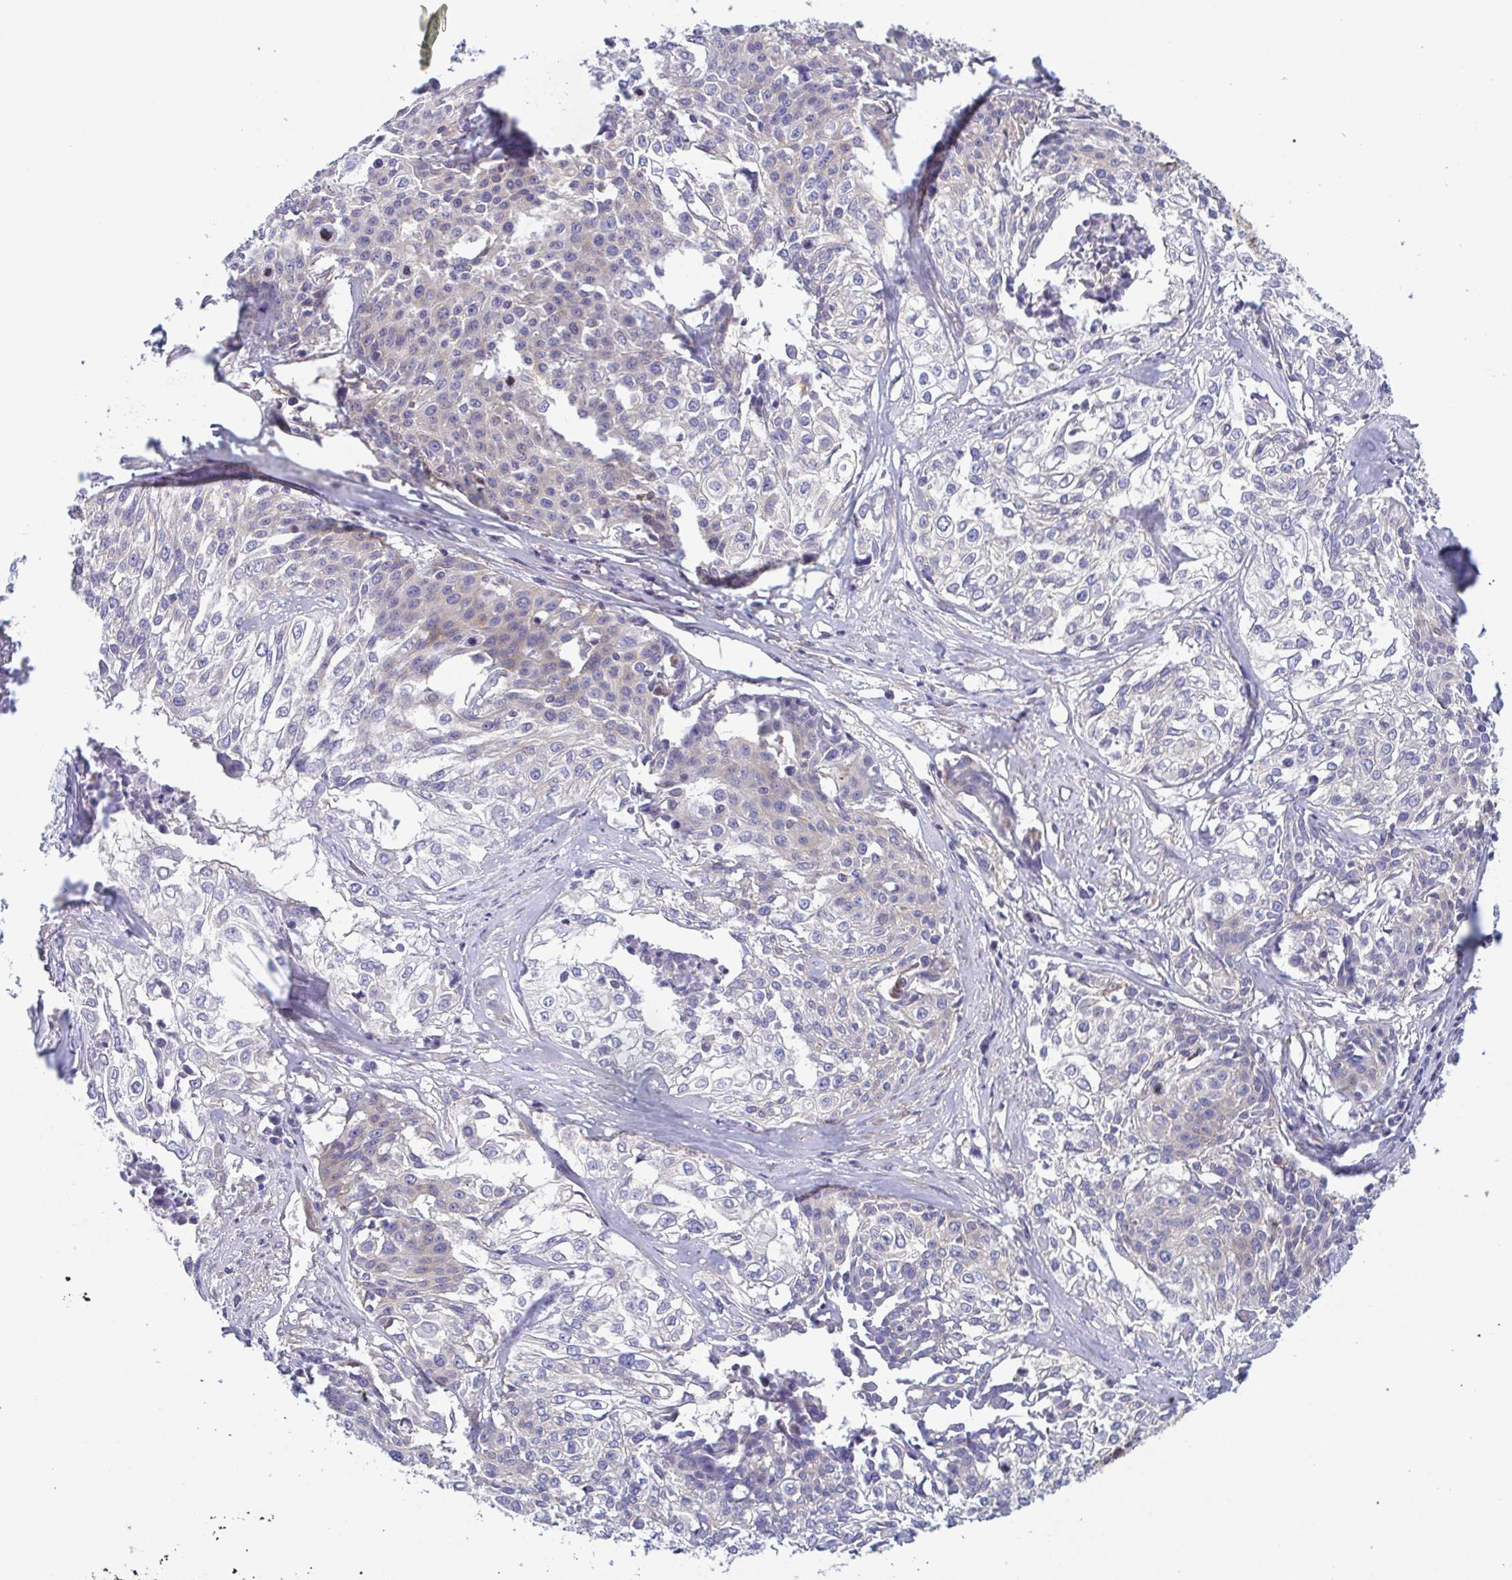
{"staining": {"intensity": "negative", "quantity": "none", "location": "none"}, "tissue": "cervical cancer", "cell_type": "Tumor cells", "image_type": "cancer", "snomed": [{"axis": "morphology", "description": "Squamous cell carcinoma, NOS"}, {"axis": "topography", "description": "Cervix"}], "caption": "High magnification brightfield microscopy of cervical cancer stained with DAB (brown) and counterstained with hematoxylin (blue): tumor cells show no significant expression.", "gene": "KIF5B", "patient": {"sex": "female", "age": 39}}